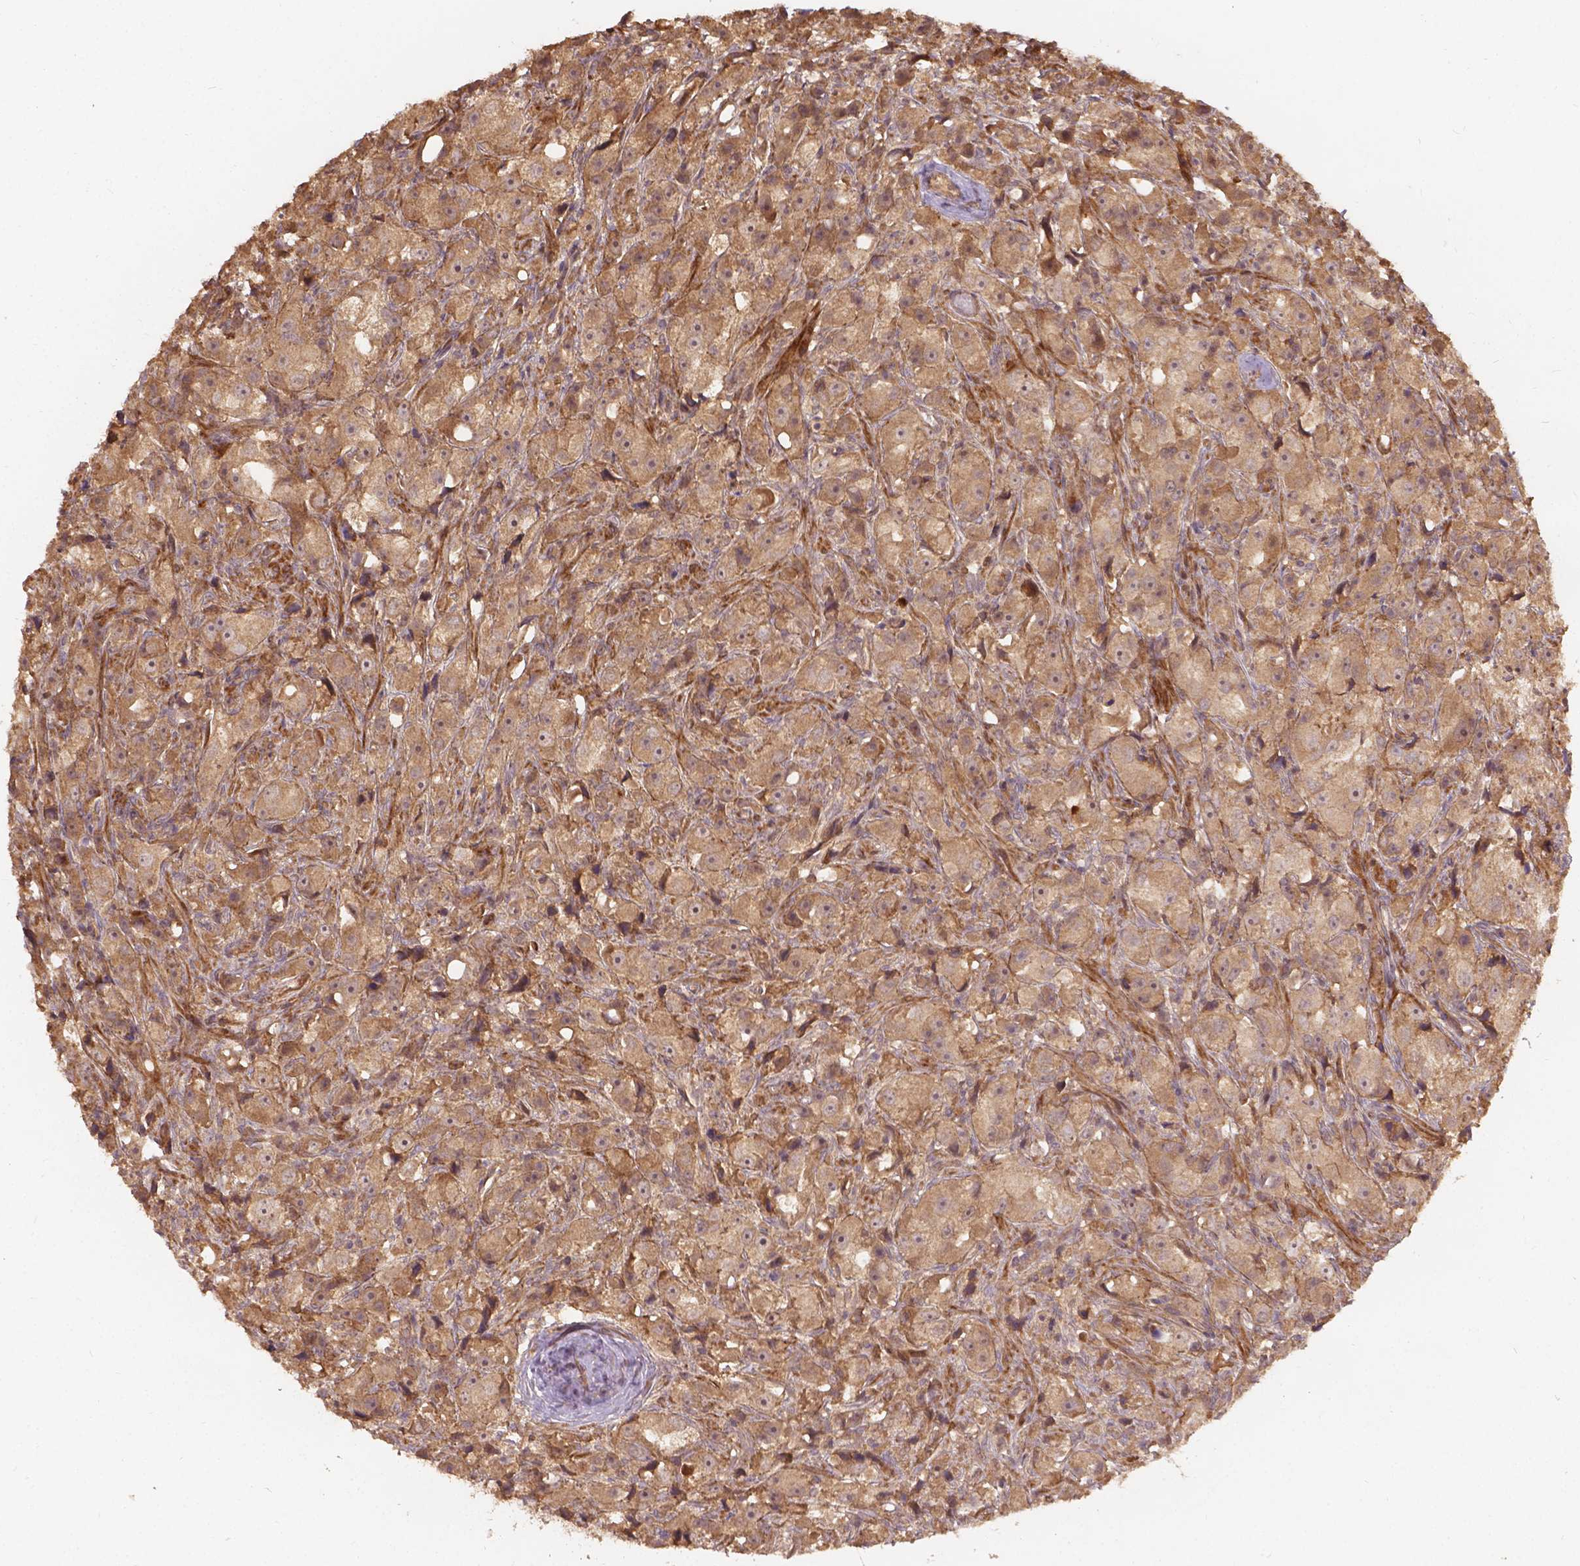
{"staining": {"intensity": "moderate", "quantity": ">75%", "location": "cytoplasmic/membranous"}, "tissue": "prostate cancer", "cell_type": "Tumor cells", "image_type": "cancer", "snomed": [{"axis": "morphology", "description": "Adenocarcinoma, High grade"}, {"axis": "topography", "description": "Prostate"}], "caption": "Tumor cells reveal medium levels of moderate cytoplasmic/membranous positivity in approximately >75% of cells in human prostate cancer (adenocarcinoma (high-grade)).", "gene": "XPR1", "patient": {"sex": "male", "age": 75}}